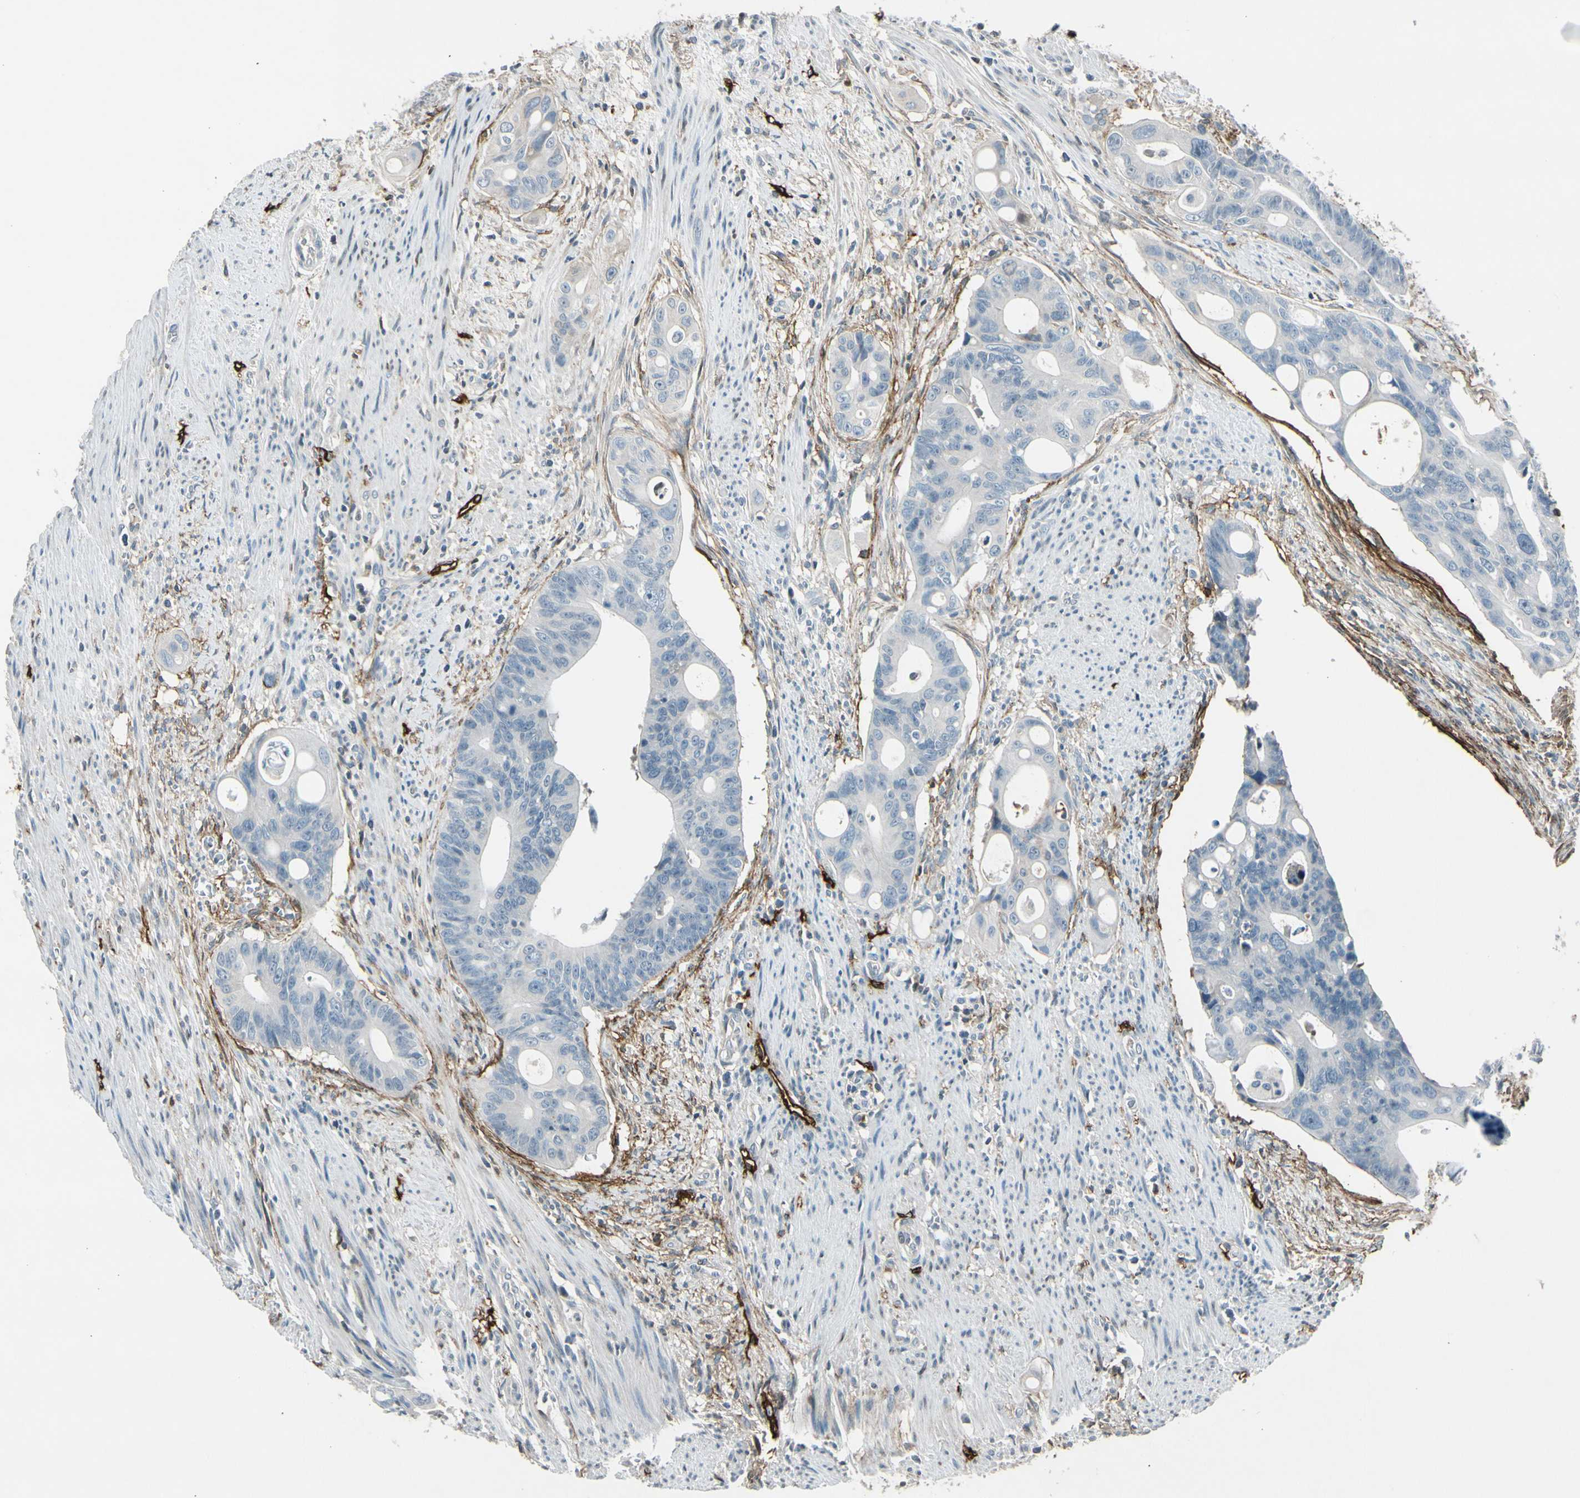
{"staining": {"intensity": "negative", "quantity": "none", "location": "none"}, "tissue": "colorectal cancer", "cell_type": "Tumor cells", "image_type": "cancer", "snomed": [{"axis": "morphology", "description": "Adenocarcinoma, NOS"}, {"axis": "topography", "description": "Colon"}], "caption": "Human colorectal cancer stained for a protein using IHC demonstrates no positivity in tumor cells.", "gene": "PDPN", "patient": {"sex": "female", "age": 57}}